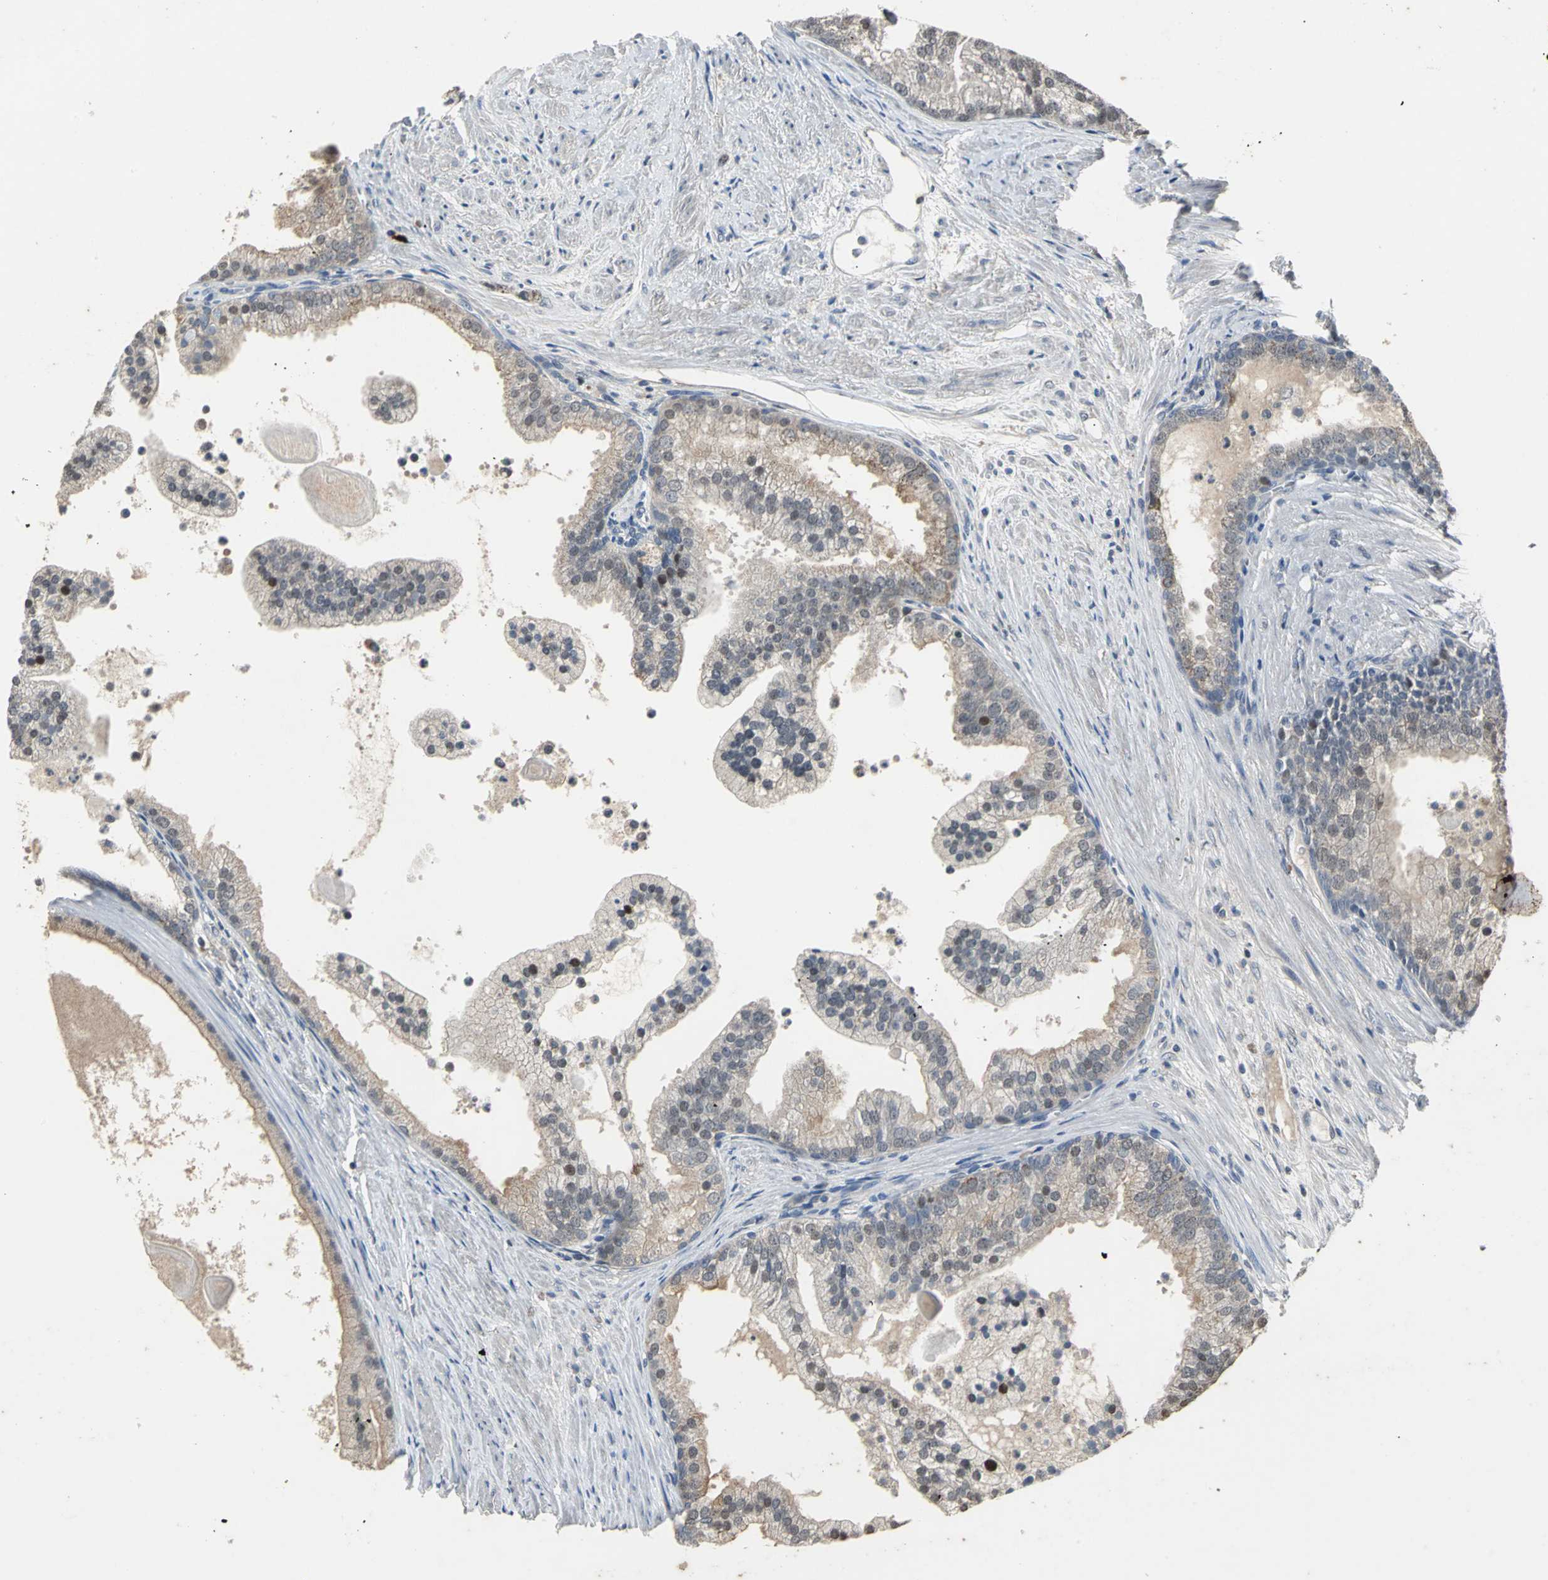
{"staining": {"intensity": "weak", "quantity": "25%-75%", "location": "cytoplasmic/membranous"}, "tissue": "prostate cancer", "cell_type": "Tumor cells", "image_type": "cancer", "snomed": [{"axis": "morphology", "description": "Adenocarcinoma, Low grade"}, {"axis": "topography", "description": "Prostate"}], "caption": "Weak cytoplasmic/membranous protein staining is present in approximately 25%-75% of tumor cells in adenocarcinoma (low-grade) (prostate).", "gene": "JADE3", "patient": {"sex": "male", "age": 69}}